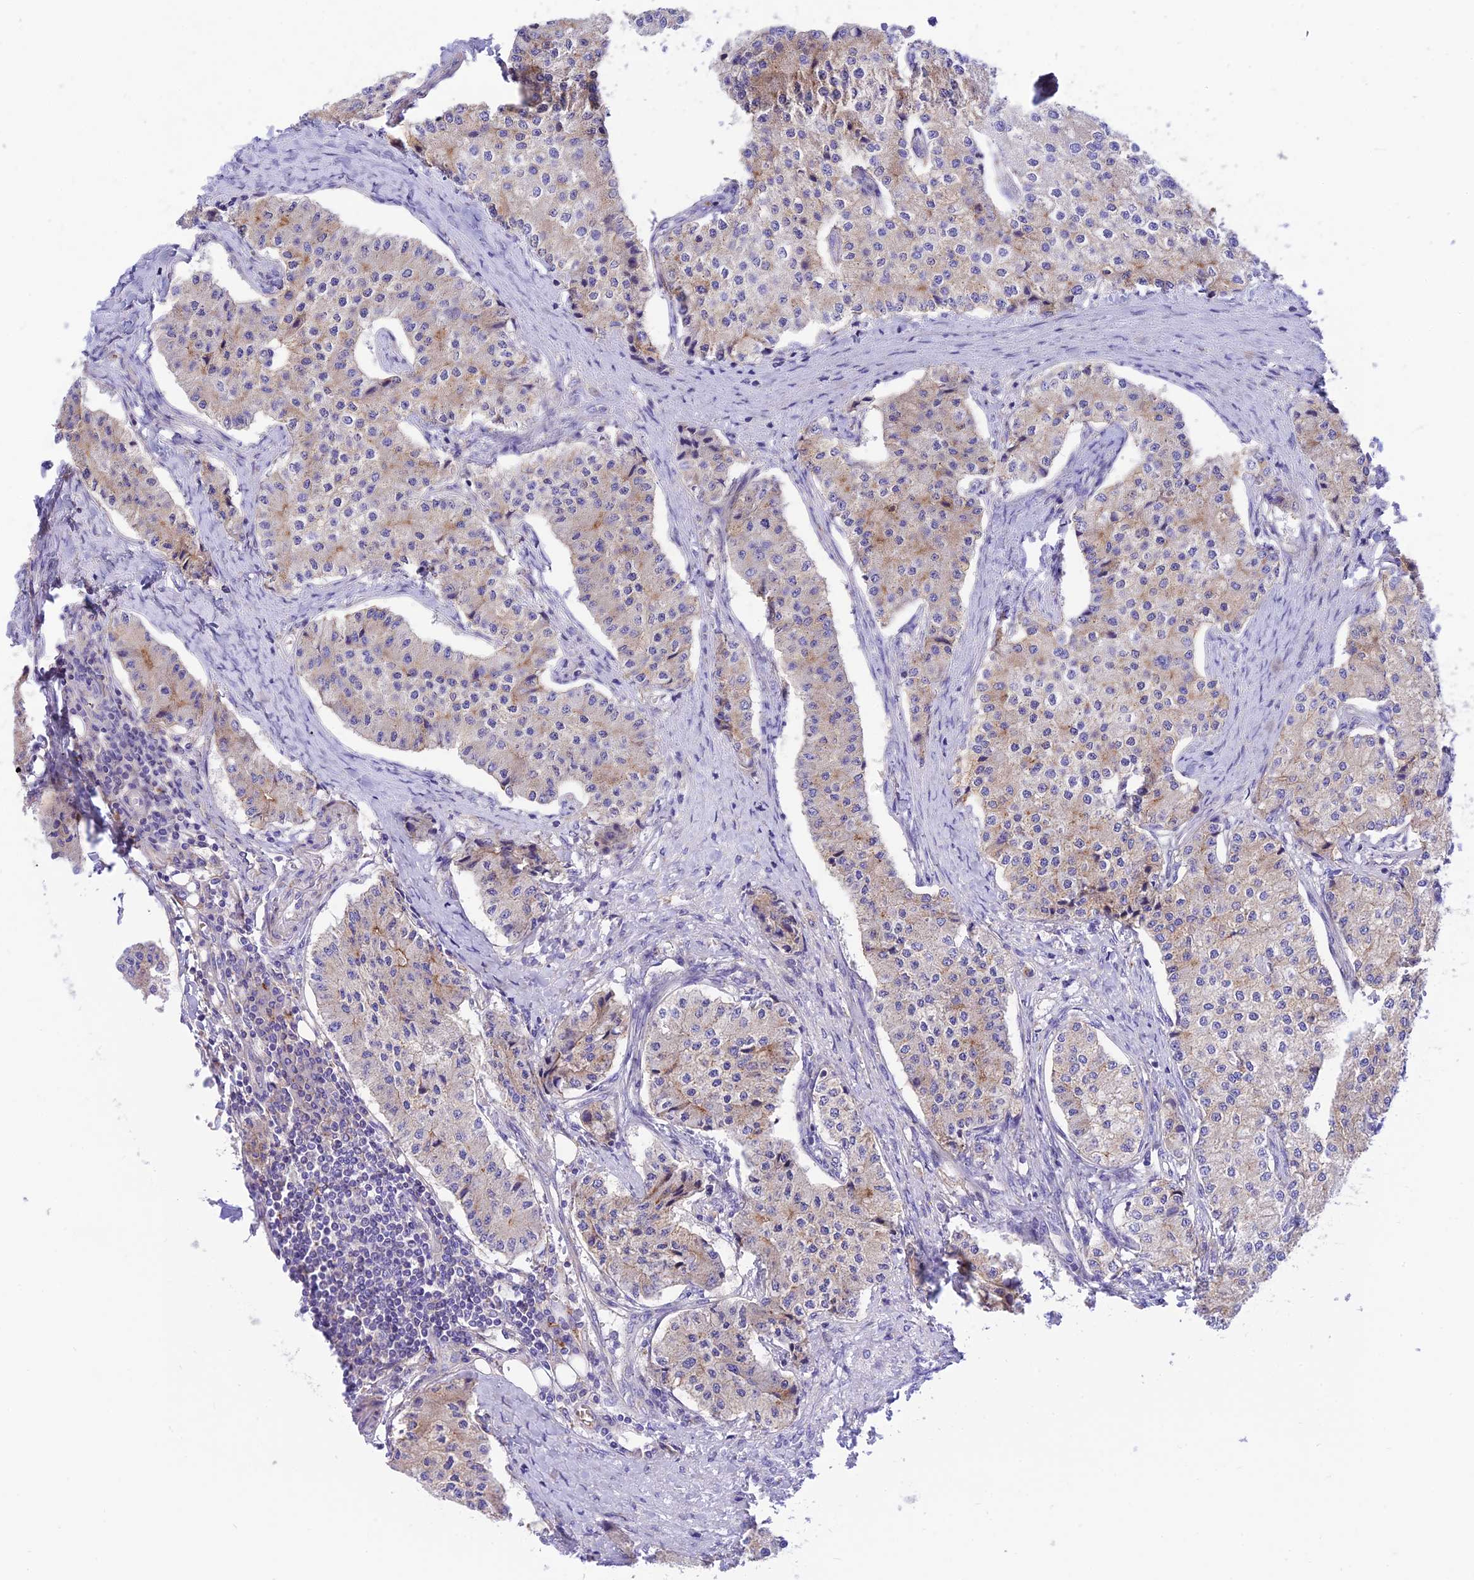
{"staining": {"intensity": "weak", "quantity": "<25%", "location": "cytoplasmic/membranous"}, "tissue": "carcinoid", "cell_type": "Tumor cells", "image_type": "cancer", "snomed": [{"axis": "morphology", "description": "Carcinoid, malignant, NOS"}, {"axis": "topography", "description": "Colon"}], "caption": "High power microscopy image of an IHC histopathology image of malignant carcinoid, revealing no significant staining in tumor cells.", "gene": "CCDC157", "patient": {"sex": "female", "age": 52}}